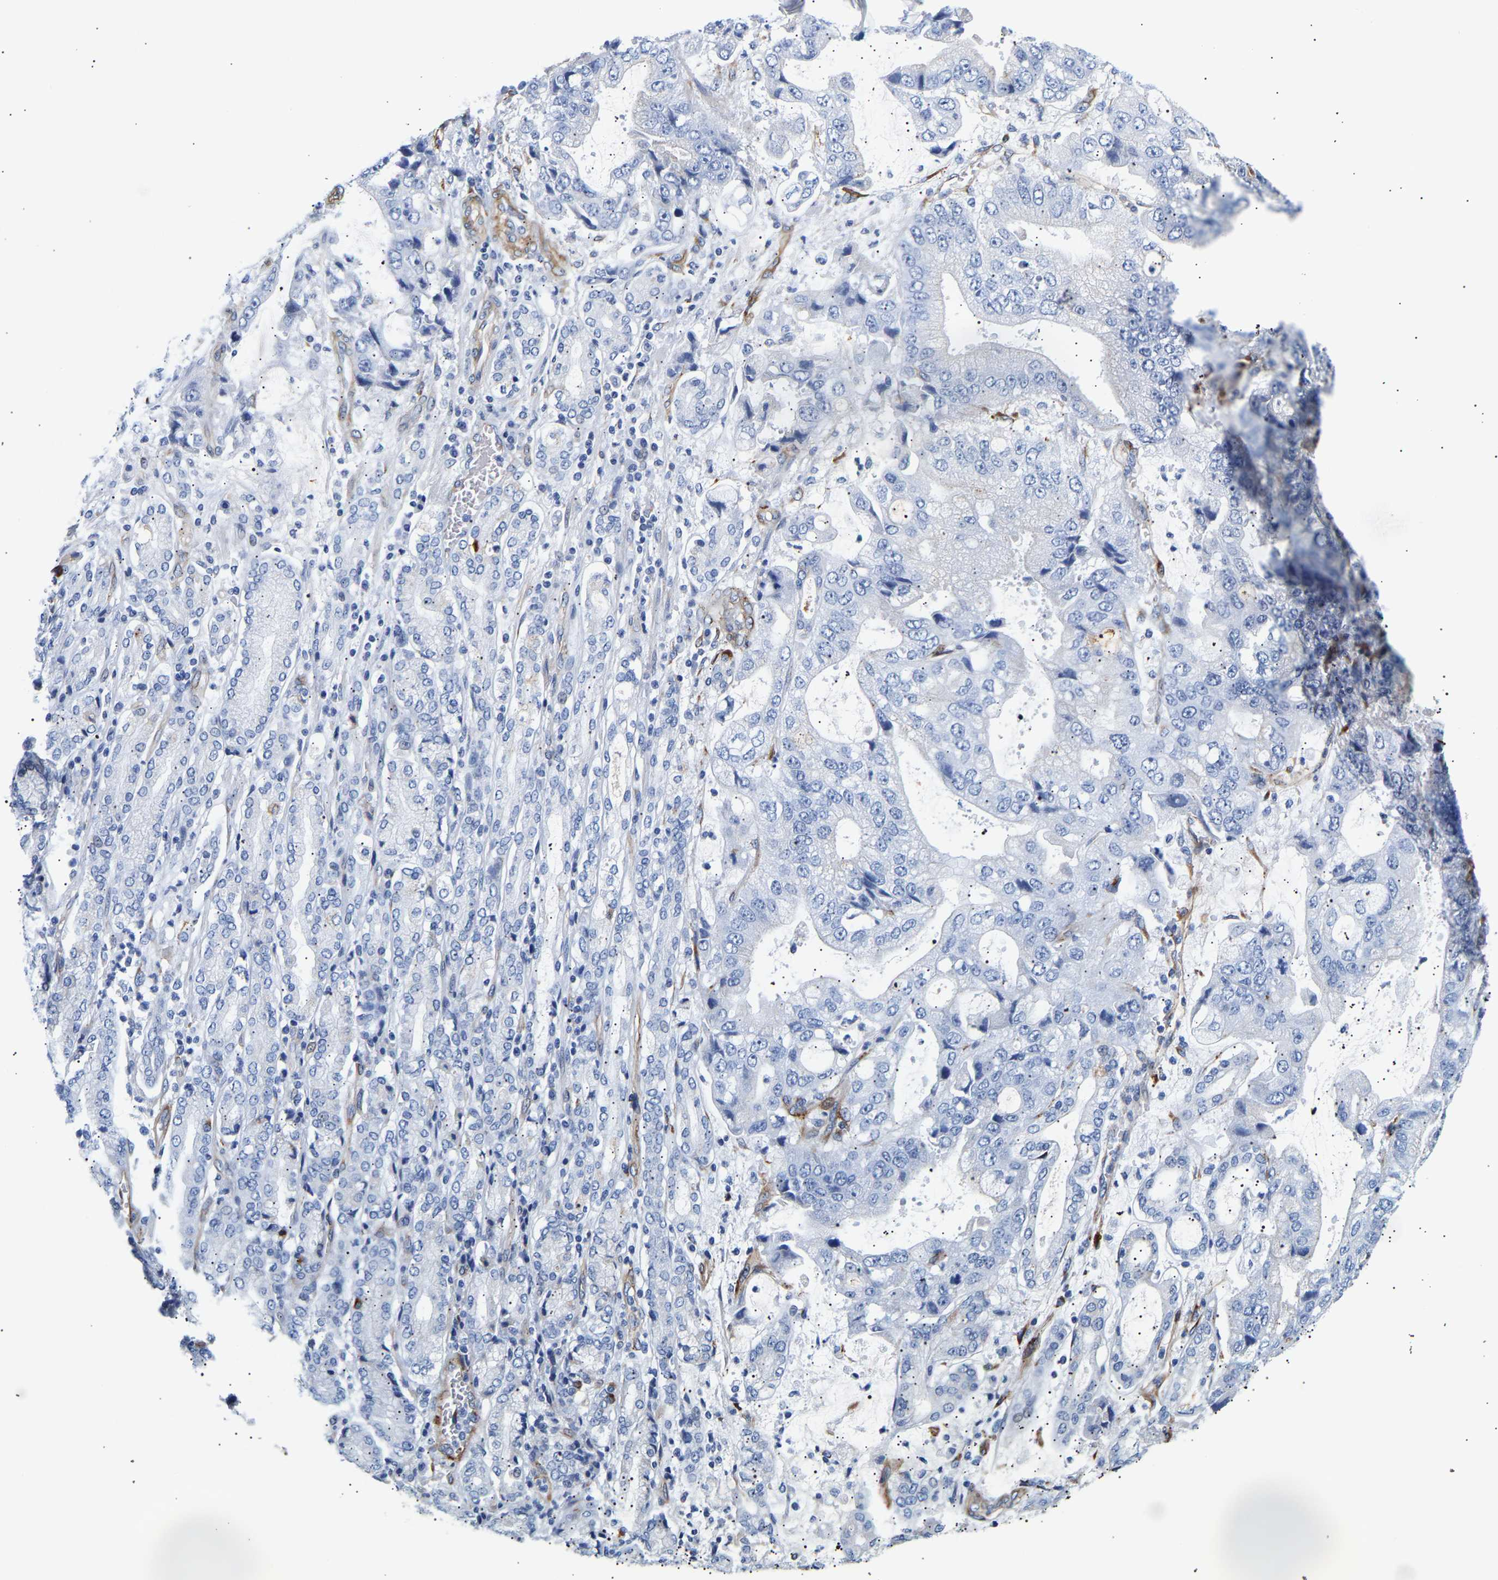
{"staining": {"intensity": "negative", "quantity": "none", "location": "none"}, "tissue": "stomach cancer", "cell_type": "Tumor cells", "image_type": "cancer", "snomed": [{"axis": "morphology", "description": "Normal tissue, NOS"}, {"axis": "morphology", "description": "Adenocarcinoma, NOS"}, {"axis": "topography", "description": "Stomach"}], "caption": "Immunohistochemistry micrograph of stomach cancer (adenocarcinoma) stained for a protein (brown), which reveals no expression in tumor cells.", "gene": "IGFBP7", "patient": {"sex": "male", "age": 62}}